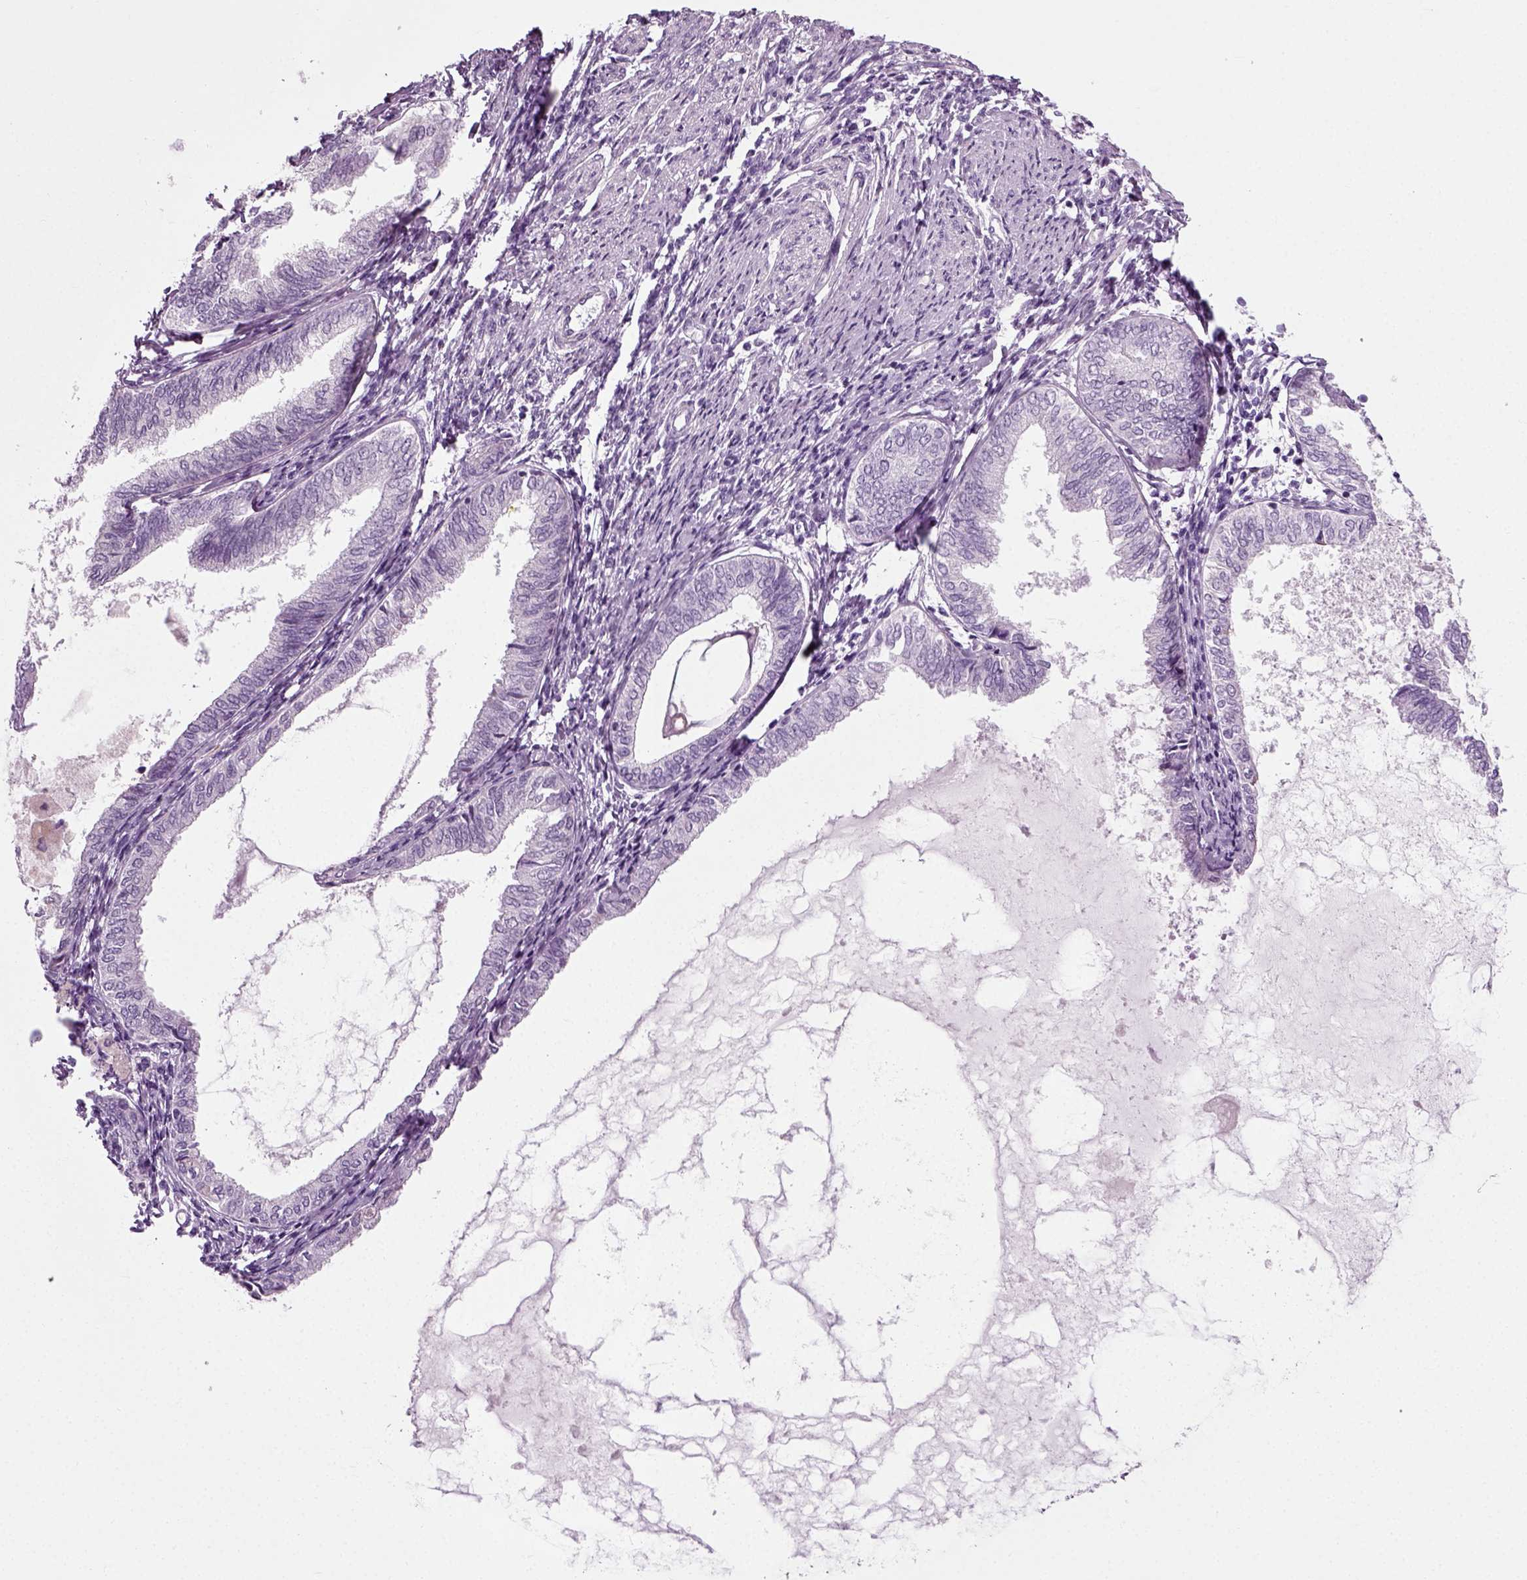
{"staining": {"intensity": "negative", "quantity": "none", "location": "none"}, "tissue": "endometrial cancer", "cell_type": "Tumor cells", "image_type": "cancer", "snomed": [{"axis": "morphology", "description": "Adenocarcinoma, NOS"}, {"axis": "topography", "description": "Endometrium"}], "caption": "Immunohistochemistry (IHC) of human endometrial cancer reveals no expression in tumor cells.", "gene": "ZC2HC1C", "patient": {"sex": "female", "age": 68}}